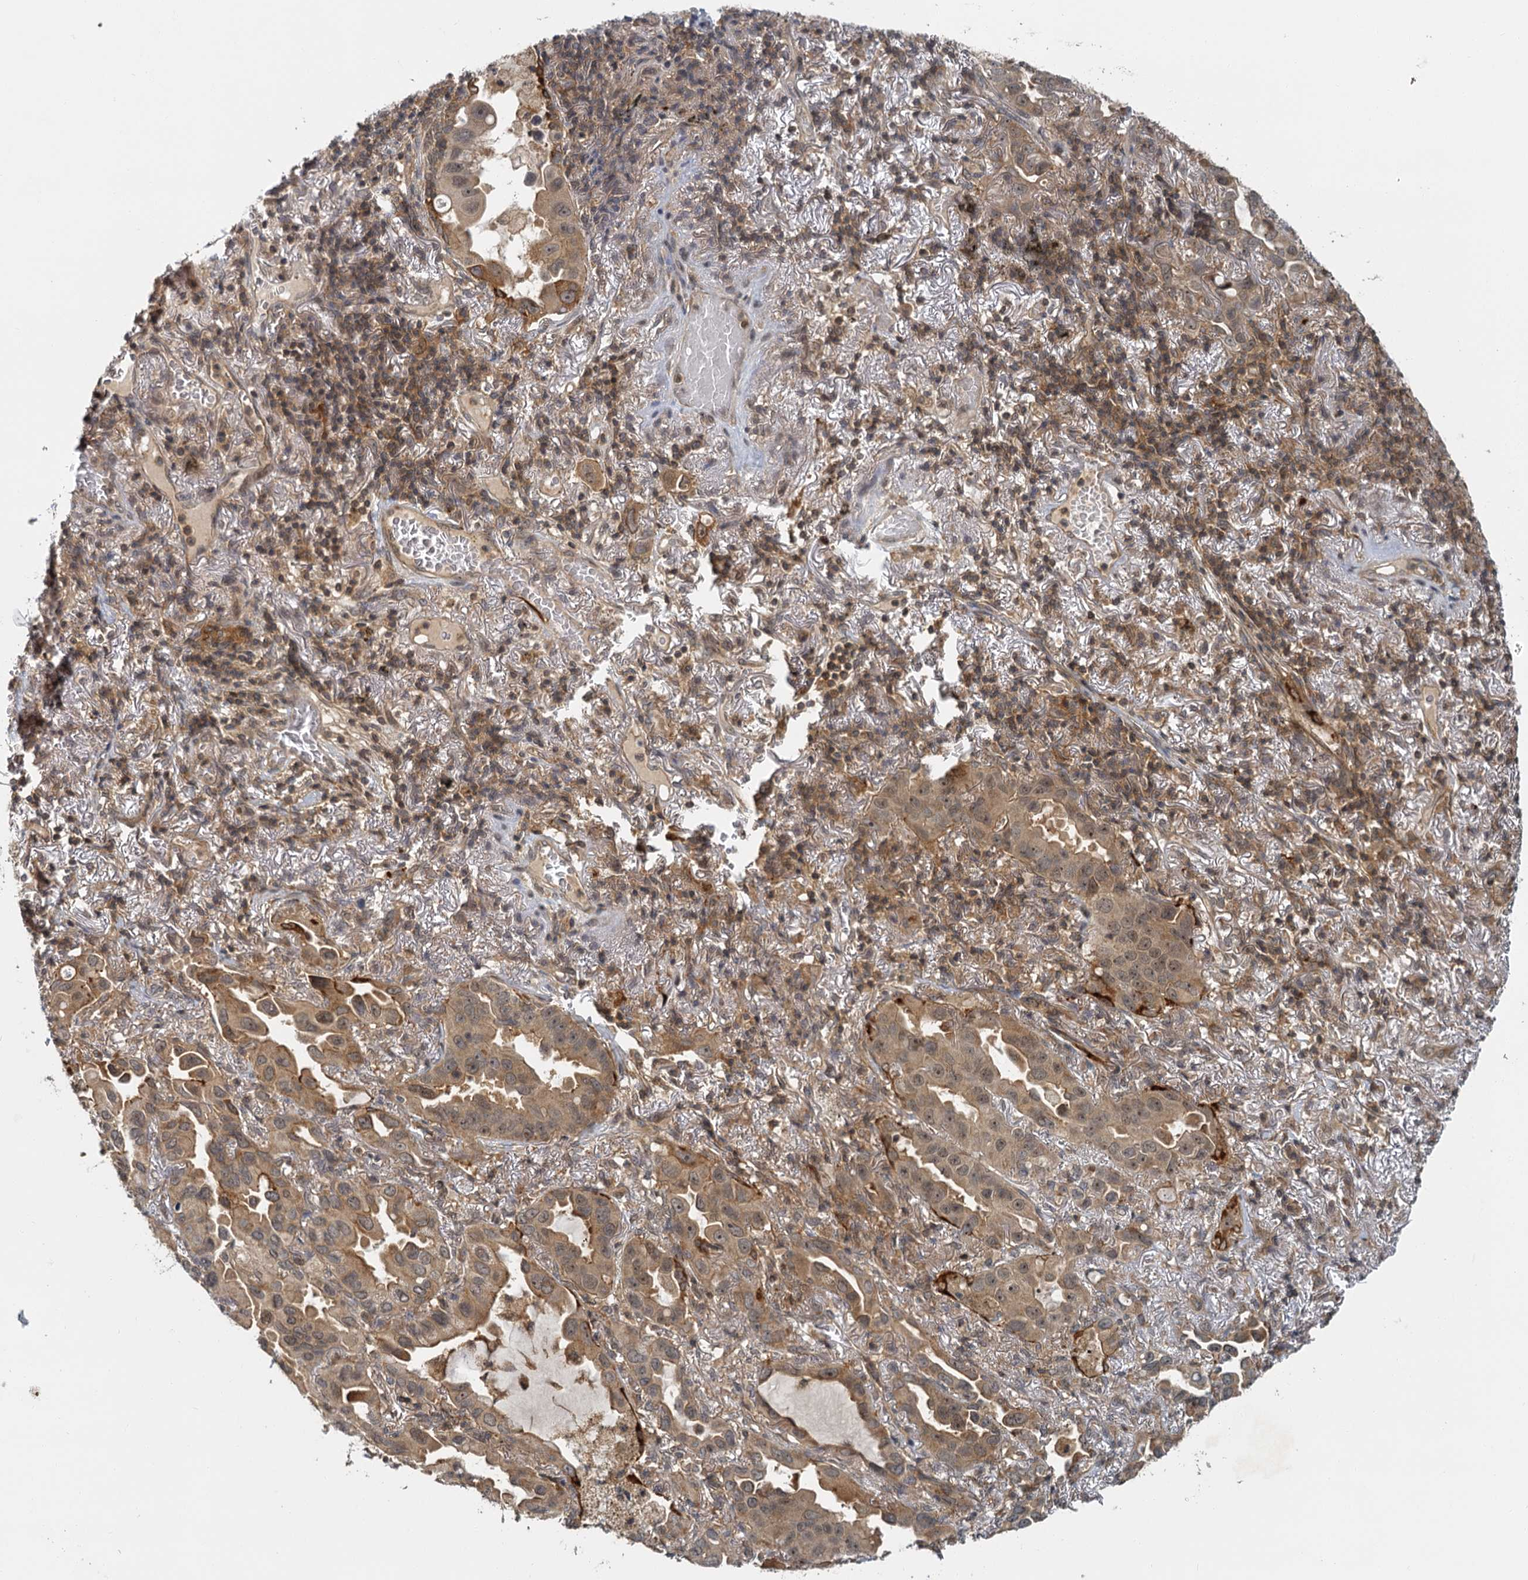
{"staining": {"intensity": "moderate", "quantity": ">75%", "location": "cytoplasmic/membranous,nuclear"}, "tissue": "lung cancer", "cell_type": "Tumor cells", "image_type": "cancer", "snomed": [{"axis": "morphology", "description": "Adenocarcinoma, NOS"}, {"axis": "topography", "description": "Lung"}], "caption": "IHC (DAB) staining of adenocarcinoma (lung) reveals moderate cytoplasmic/membranous and nuclear protein staining in about >75% of tumor cells. (Stains: DAB in brown, nuclei in blue, Microscopy: brightfield microscopy at high magnification).", "gene": "ZNF549", "patient": {"sex": "male", "age": 64}}